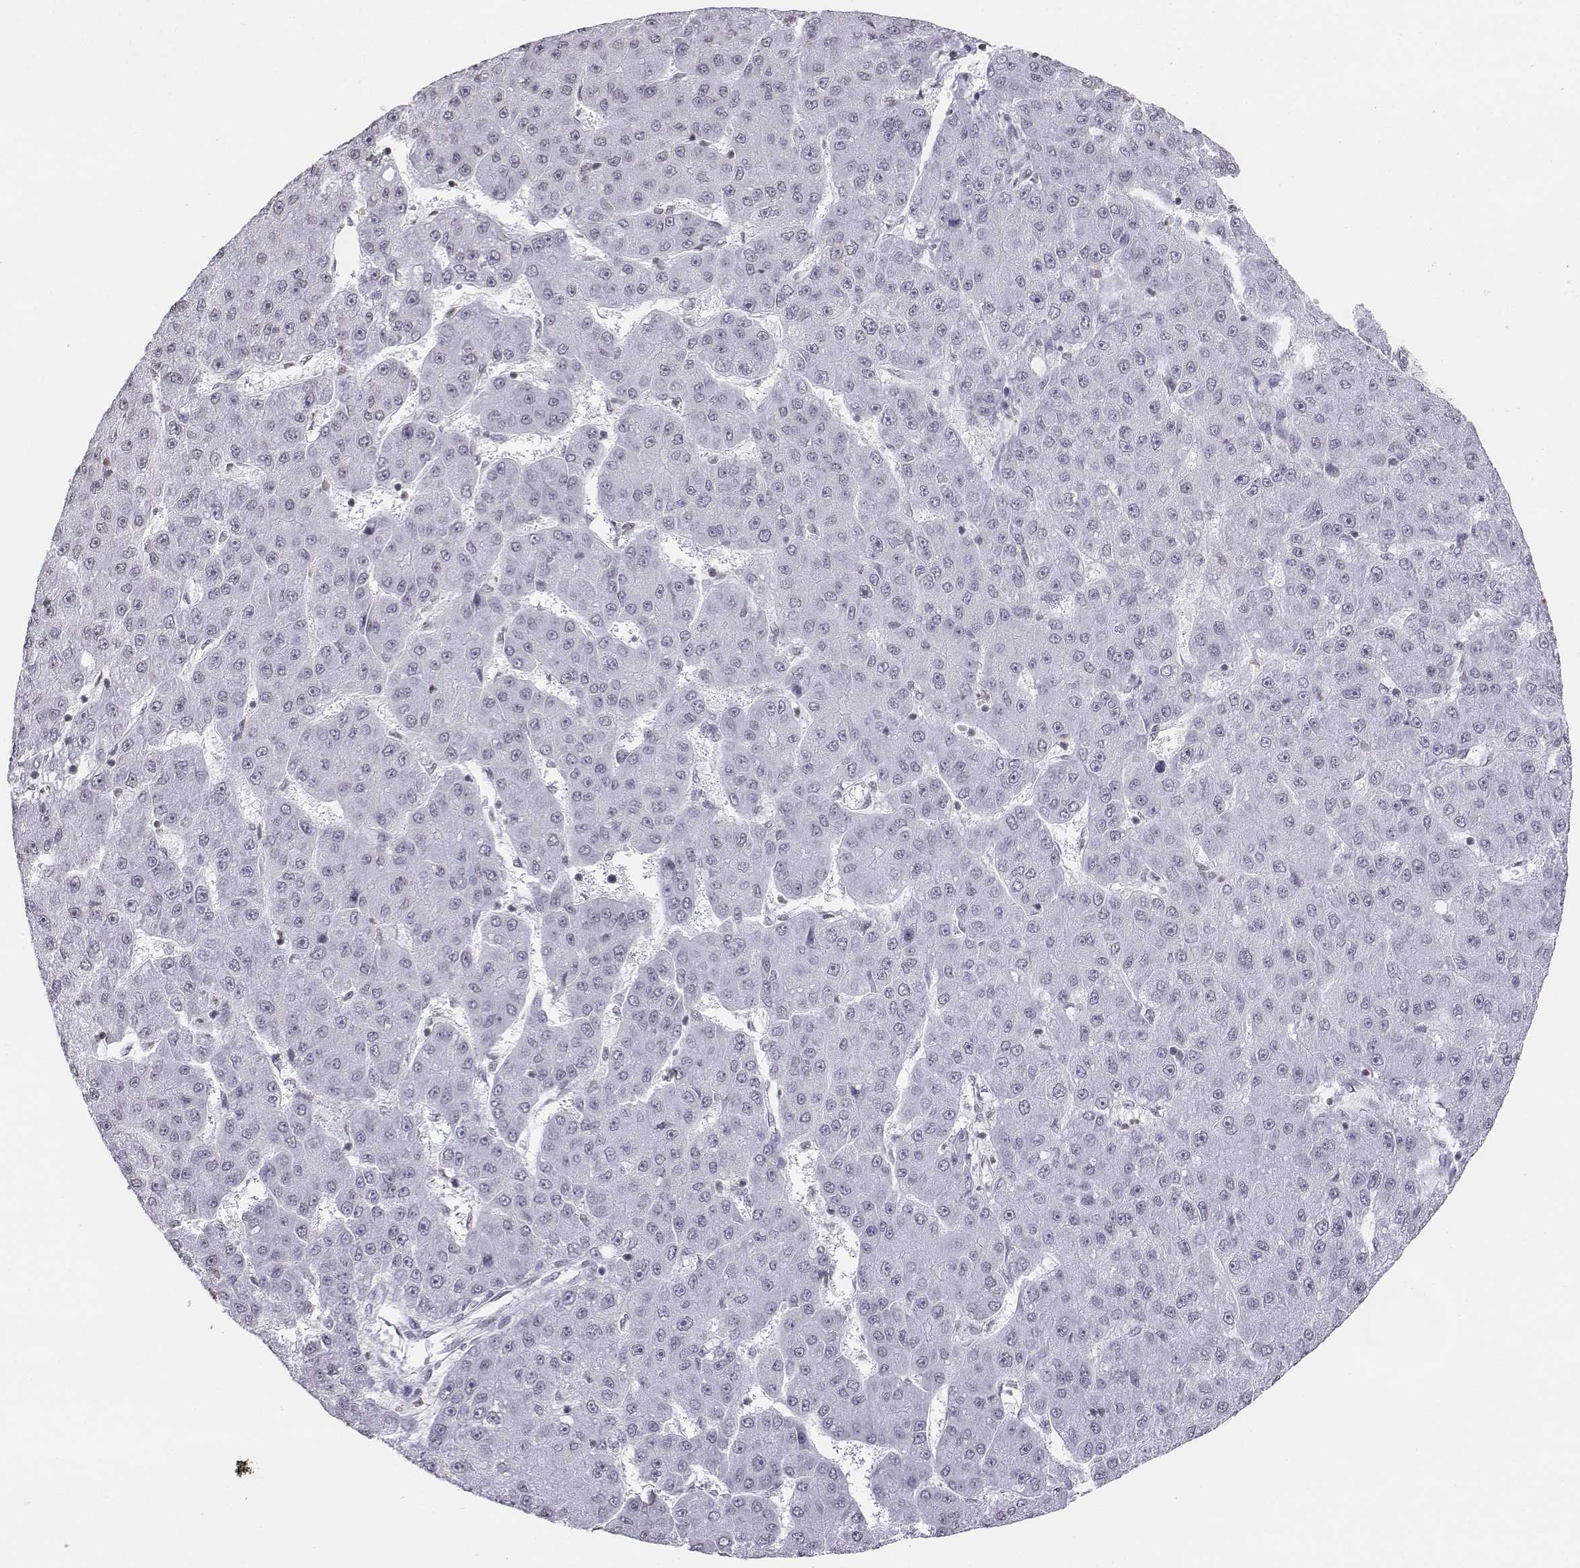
{"staining": {"intensity": "negative", "quantity": "none", "location": "none"}, "tissue": "liver cancer", "cell_type": "Tumor cells", "image_type": "cancer", "snomed": [{"axis": "morphology", "description": "Carcinoma, Hepatocellular, NOS"}, {"axis": "topography", "description": "Liver"}], "caption": "Tumor cells are negative for protein expression in human hepatocellular carcinoma (liver).", "gene": "BARHL1", "patient": {"sex": "male", "age": 67}}